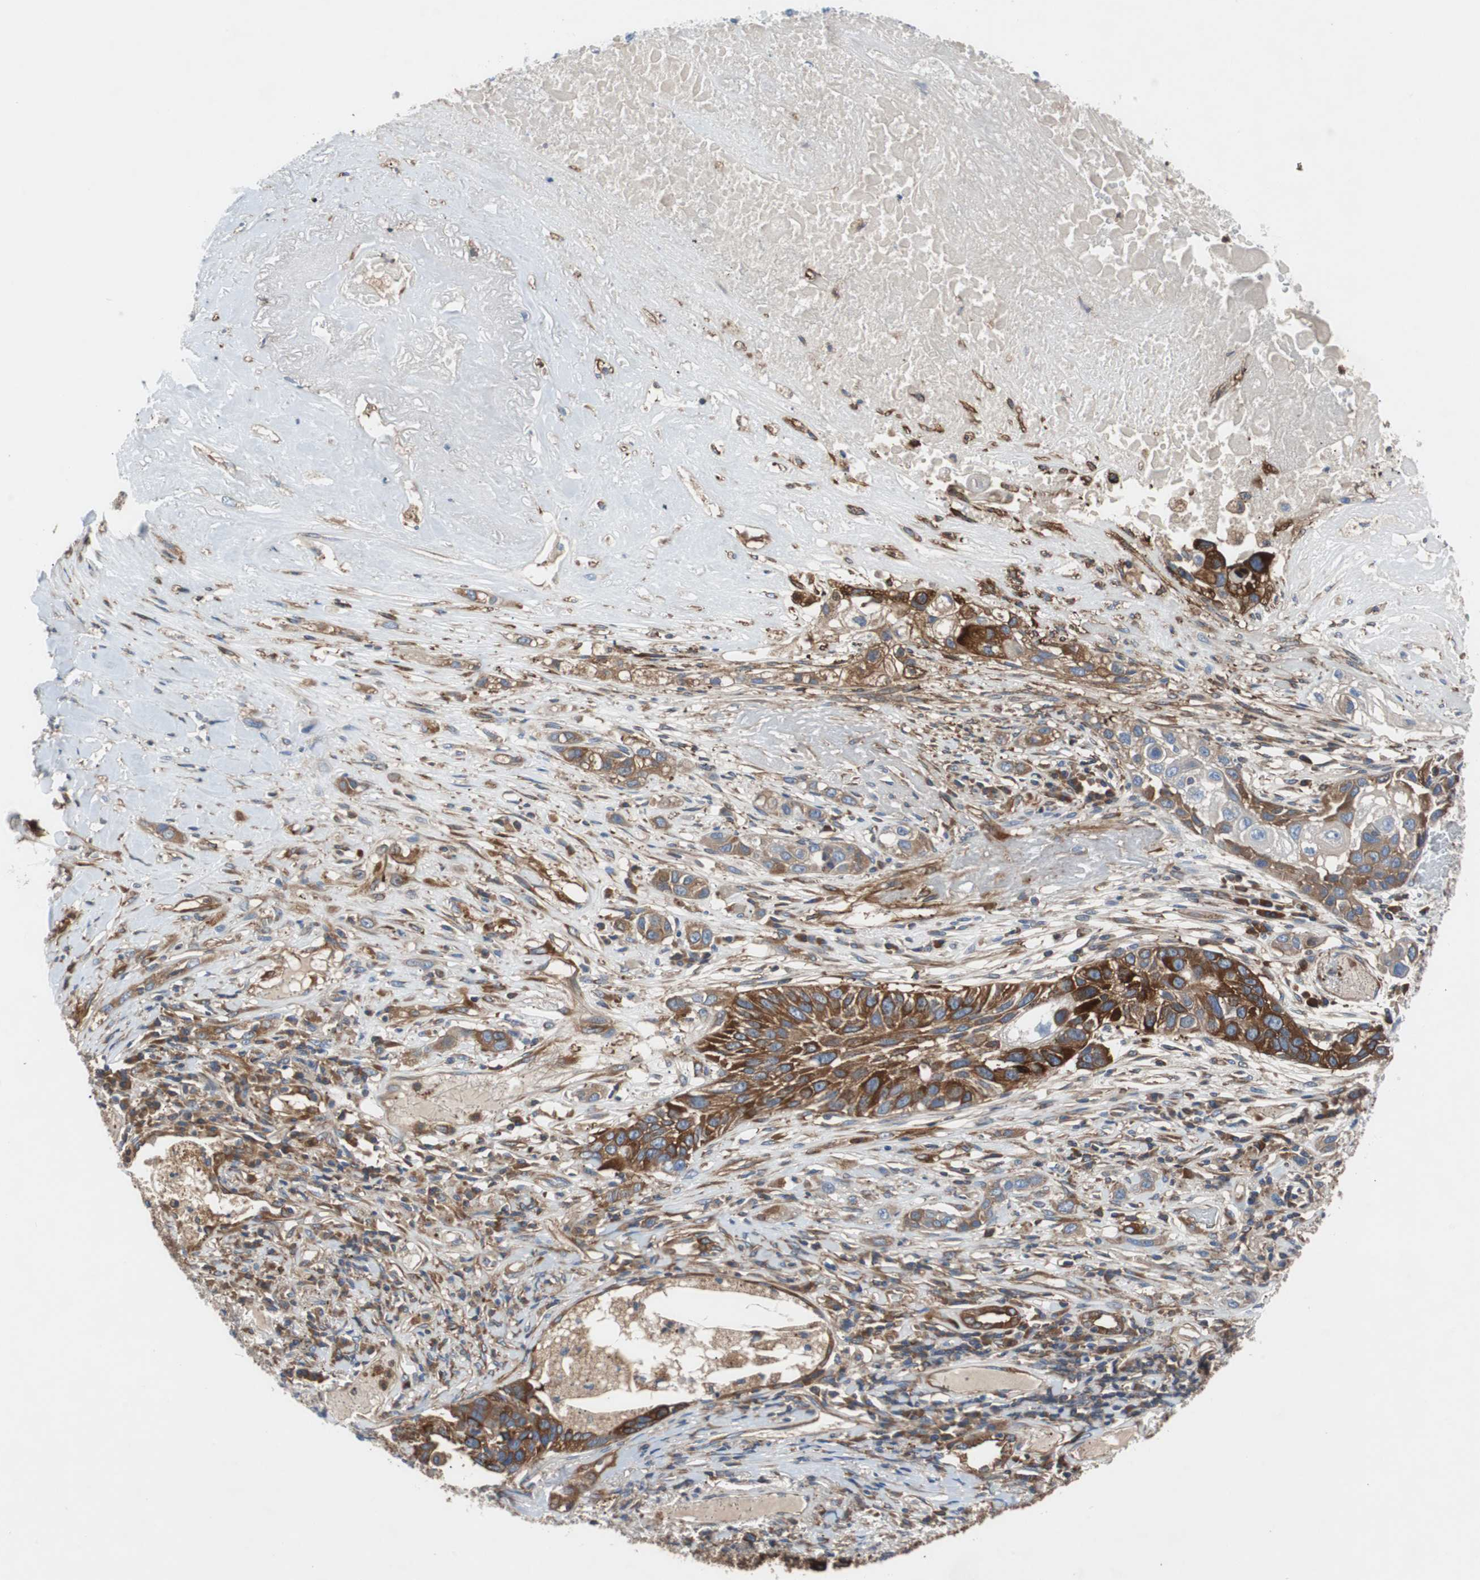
{"staining": {"intensity": "strong", "quantity": "25%-75%", "location": "cytoplasmic/membranous"}, "tissue": "lung cancer", "cell_type": "Tumor cells", "image_type": "cancer", "snomed": [{"axis": "morphology", "description": "Squamous cell carcinoma, NOS"}, {"axis": "topography", "description": "Lung"}], "caption": "A histopathology image of human lung squamous cell carcinoma stained for a protein displays strong cytoplasmic/membranous brown staining in tumor cells.", "gene": "GYS1", "patient": {"sex": "male", "age": 71}}